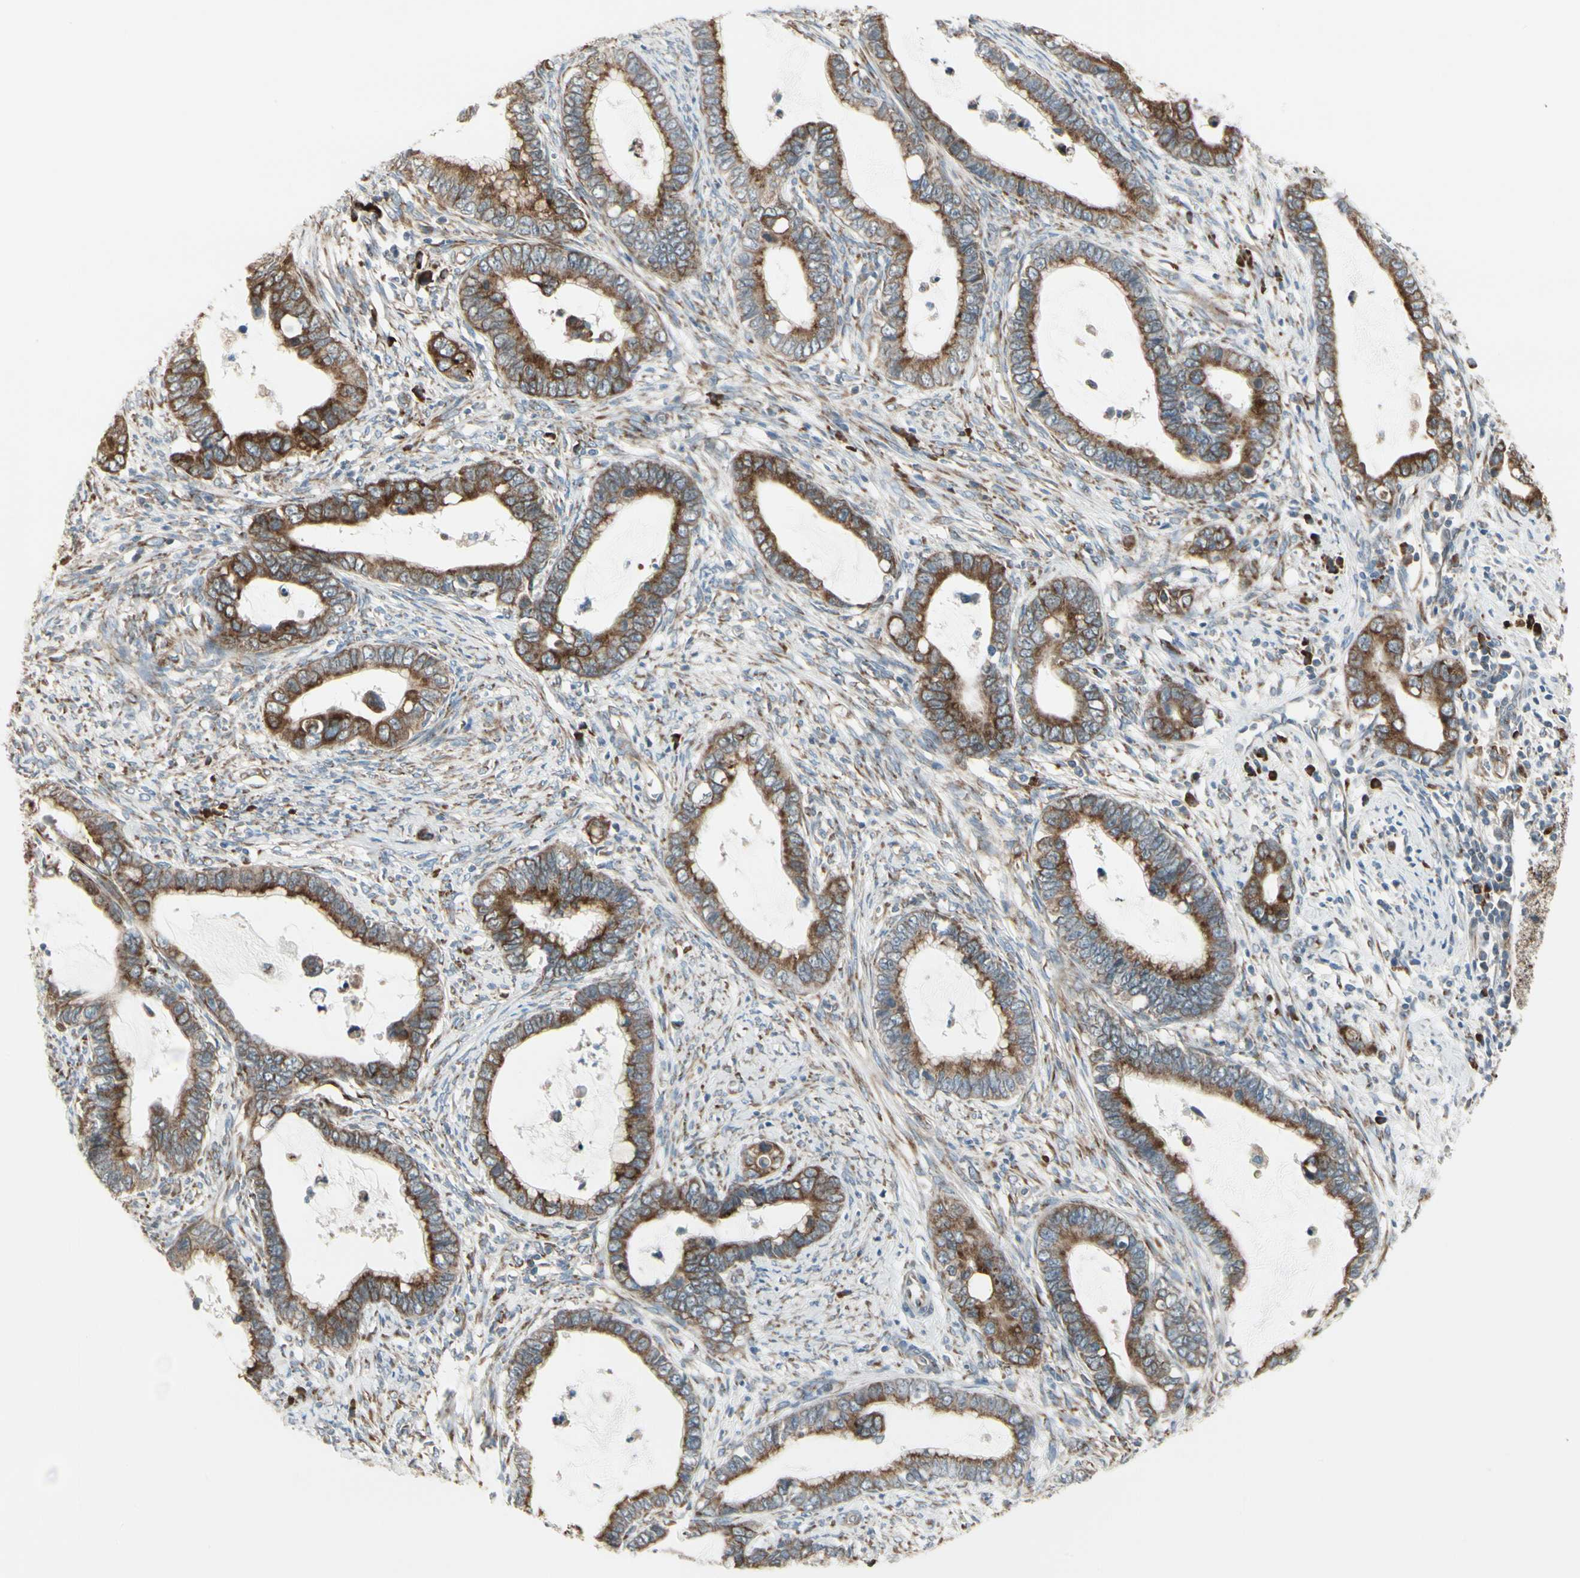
{"staining": {"intensity": "moderate", "quantity": ">75%", "location": "cytoplasmic/membranous"}, "tissue": "cervical cancer", "cell_type": "Tumor cells", "image_type": "cancer", "snomed": [{"axis": "morphology", "description": "Adenocarcinoma, NOS"}, {"axis": "topography", "description": "Cervix"}], "caption": "A photomicrograph of human cervical adenocarcinoma stained for a protein demonstrates moderate cytoplasmic/membranous brown staining in tumor cells.", "gene": "FNDC3A", "patient": {"sex": "female", "age": 44}}